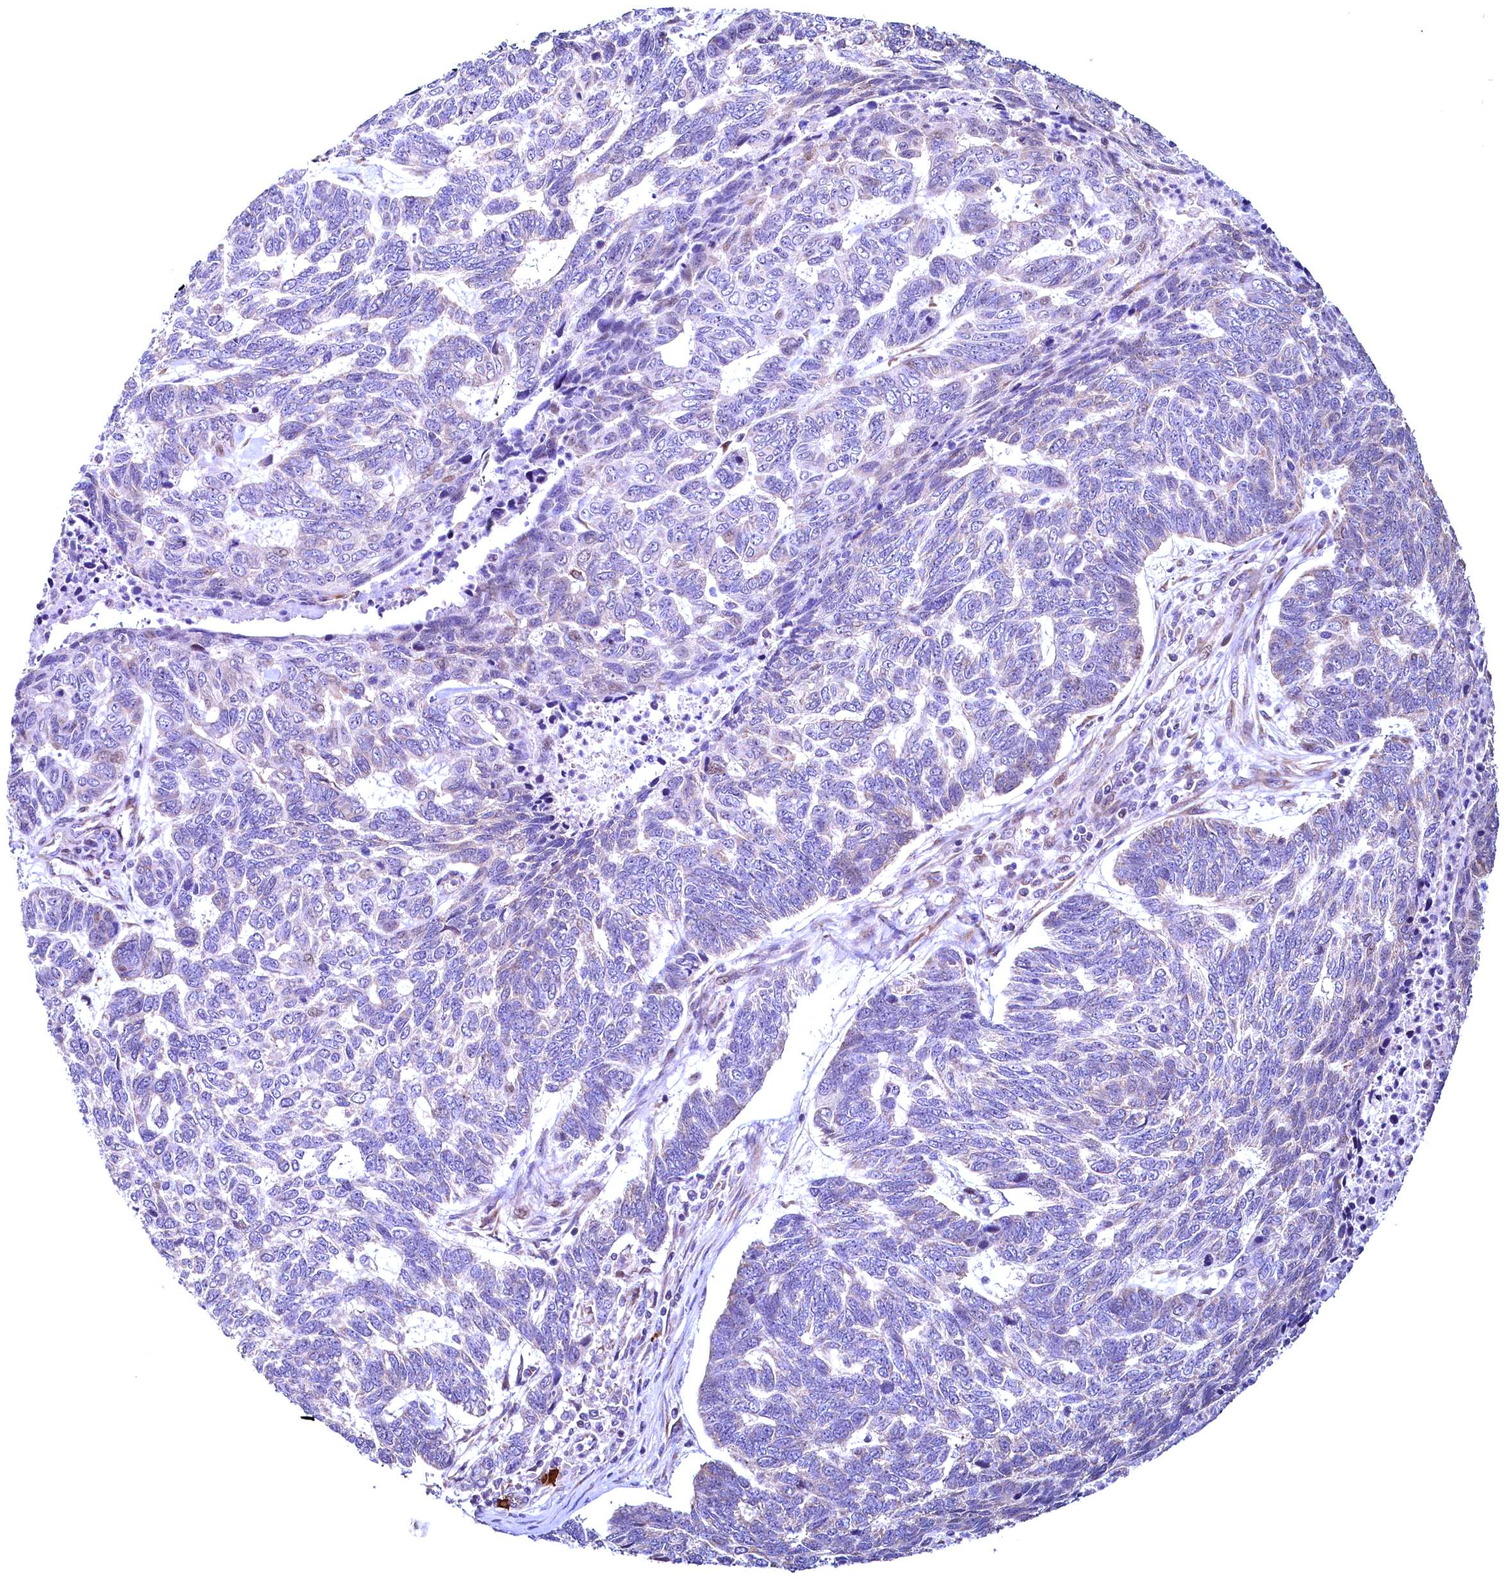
{"staining": {"intensity": "negative", "quantity": "none", "location": "none"}, "tissue": "skin cancer", "cell_type": "Tumor cells", "image_type": "cancer", "snomed": [{"axis": "morphology", "description": "Basal cell carcinoma"}, {"axis": "topography", "description": "Skin"}], "caption": "Skin basal cell carcinoma was stained to show a protein in brown. There is no significant positivity in tumor cells. Brightfield microscopy of IHC stained with DAB (brown) and hematoxylin (blue), captured at high magnification.", "gene": "RBFA", "patient": {"sex": "female", "age": 65}}